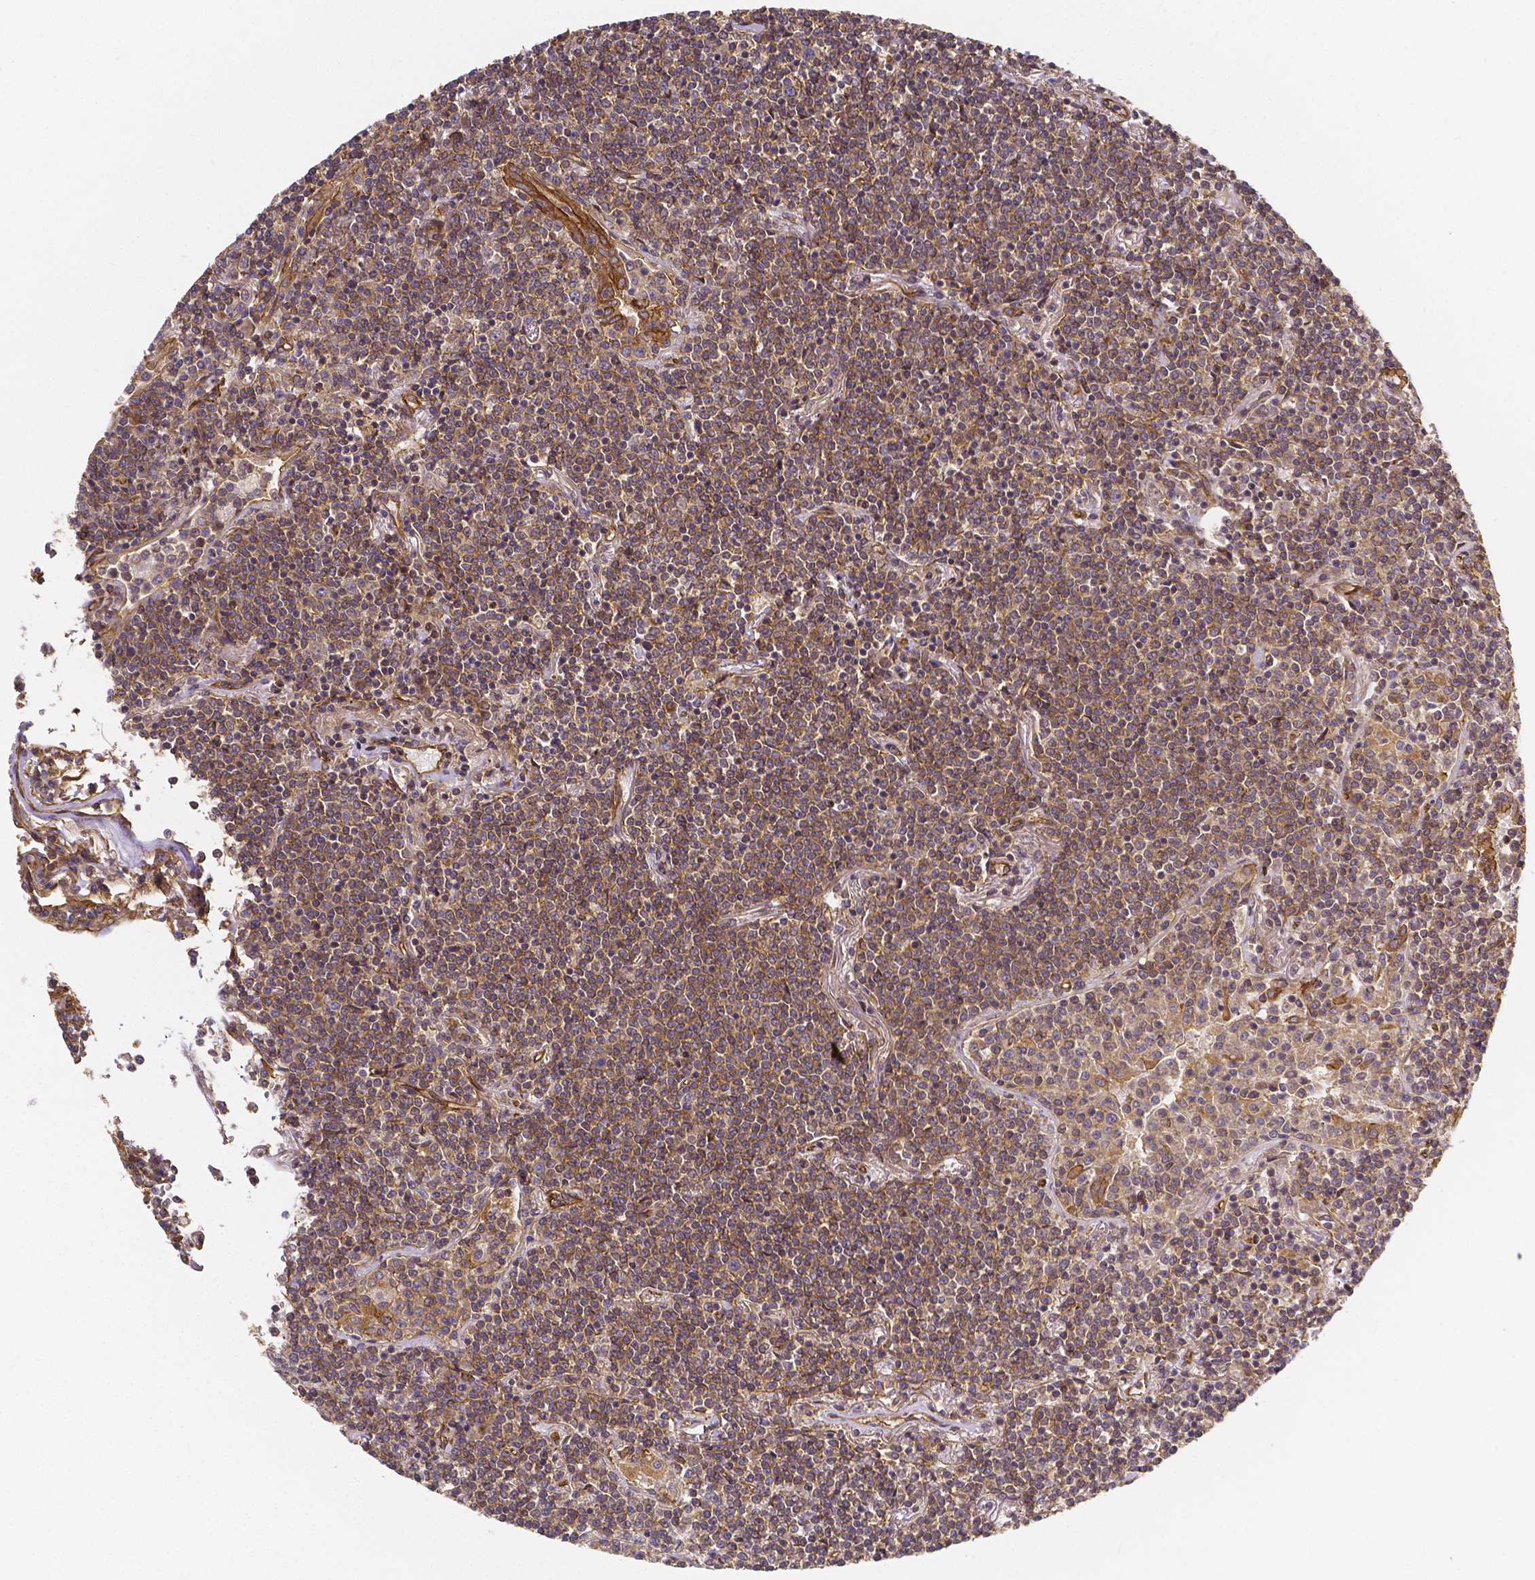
{"staining": {"intensity": "moderate", "quantity": ">75%", "location": "cytoplasmic/membranous"}, "tissue": "lymphoma", "cell_type": "Tumor cells", "image_type": "cancer", "snomed": [{"axis": "morphology", "description": "Malignant lymphoma, non-Hodgkin's type, Low grade"}, {"axis": "topography", "description": "Lung"}], "caption": "Low-grade malignant lymphoma, non-Hodgkin's type stained with IHC reveals moderate cytoplasmic/membranous positivity in about >75% of tumor cells.", "gene": "CLINT1", "patient": {"sex": "female", "age": 71}}